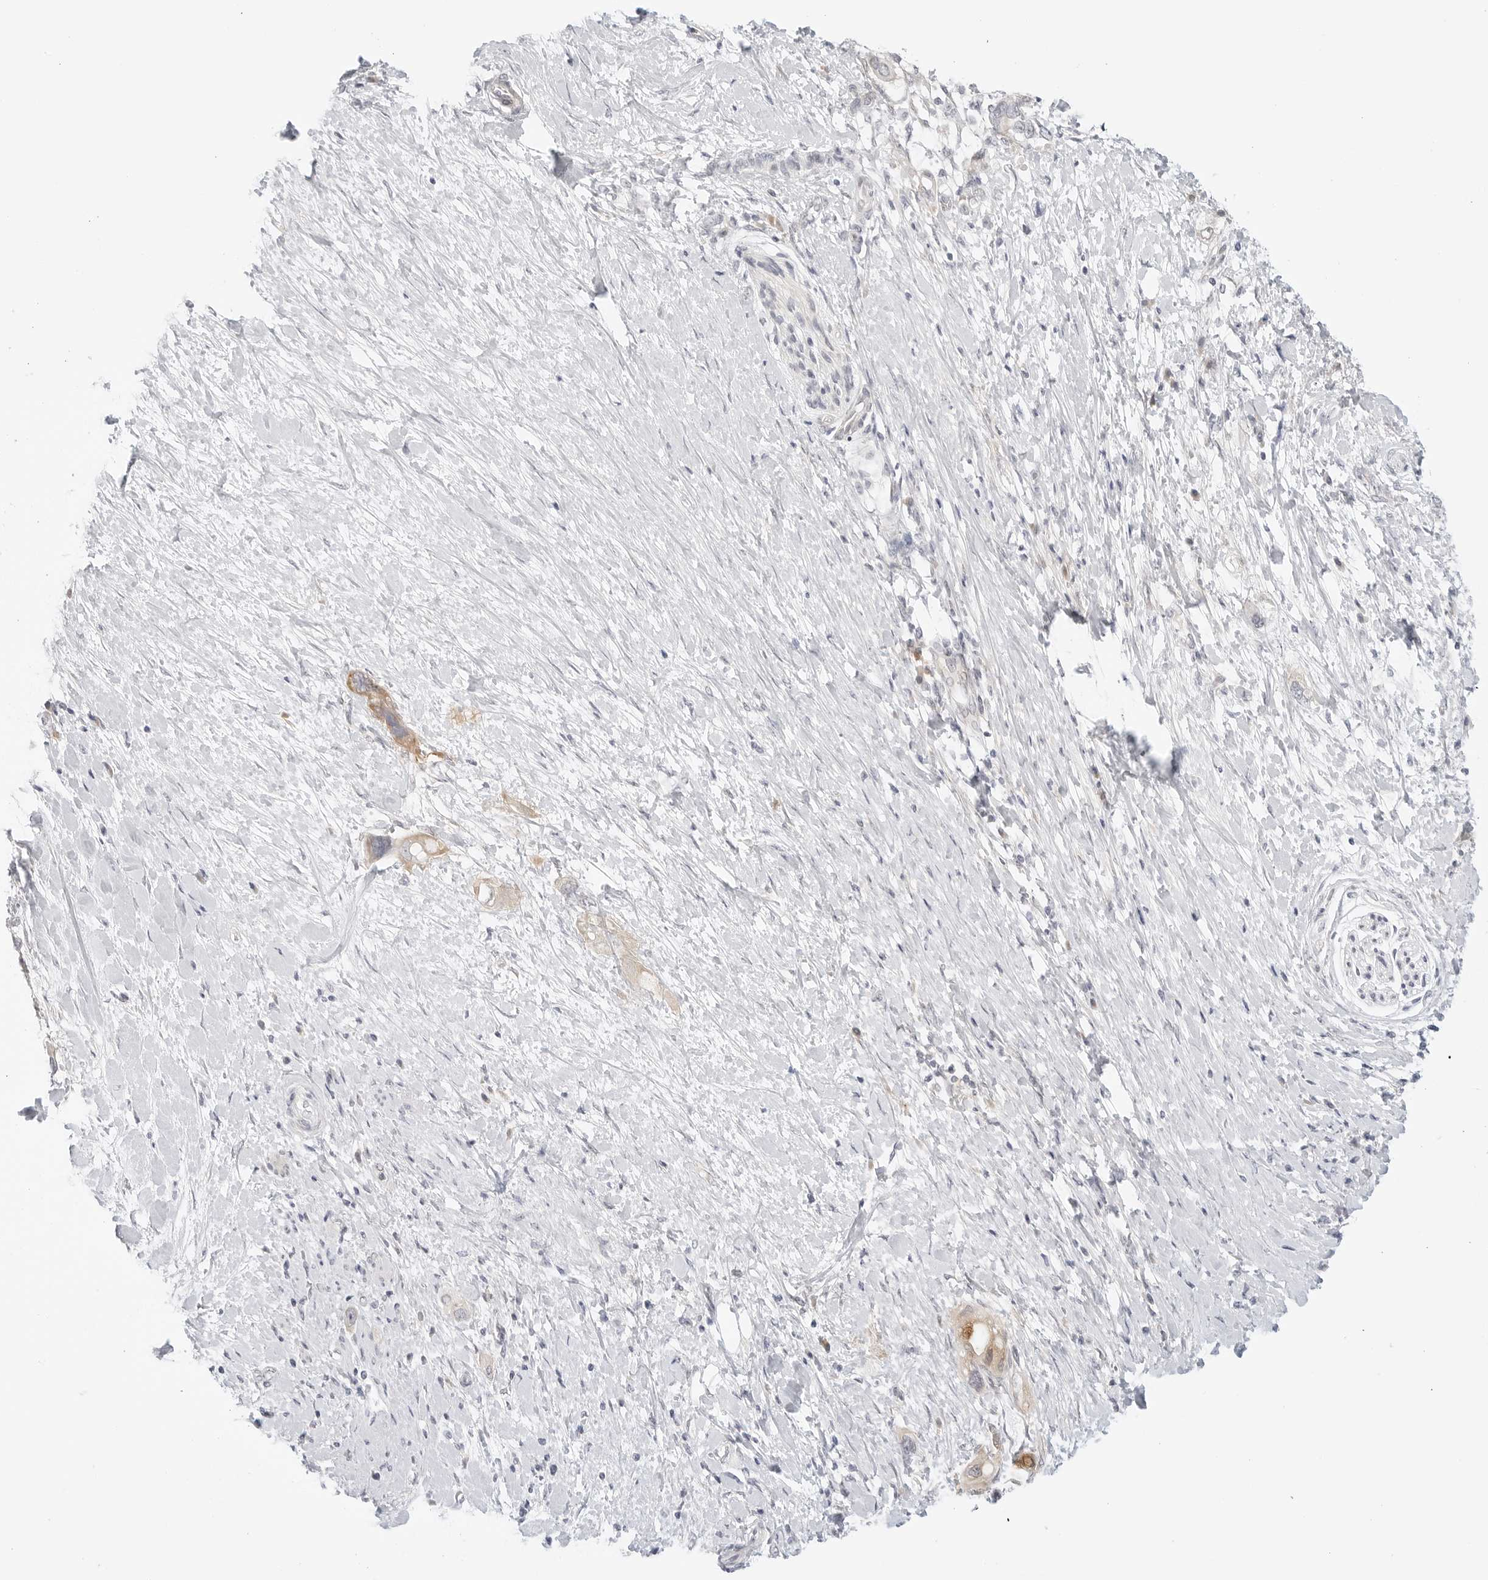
{"staining": {"intensity": "moderate", "quantity": "<25%", "location": "cytoplasmic/membranous"}, "tissue": "pancreatic cancer", "cell_type": "Tumor cells", "image_type": "cancer", "snomed": [{"axis": "morphology", "description": "Adenocarcinoma, NOS"}, {"axis": "topography", "description": "Pancreas"}], "caption": "Protein expression analysis of adenocarcinoma (pancreatic) exhibits moderate cytoplasmic/membranous expression in about <25% of tumor cells. (DAB (3,3'-diaminobenzidine) IHC with brightfield microscopy, high magnification).", "gene": "TCP1", "patient": {"sex": "female", "age": 56}}